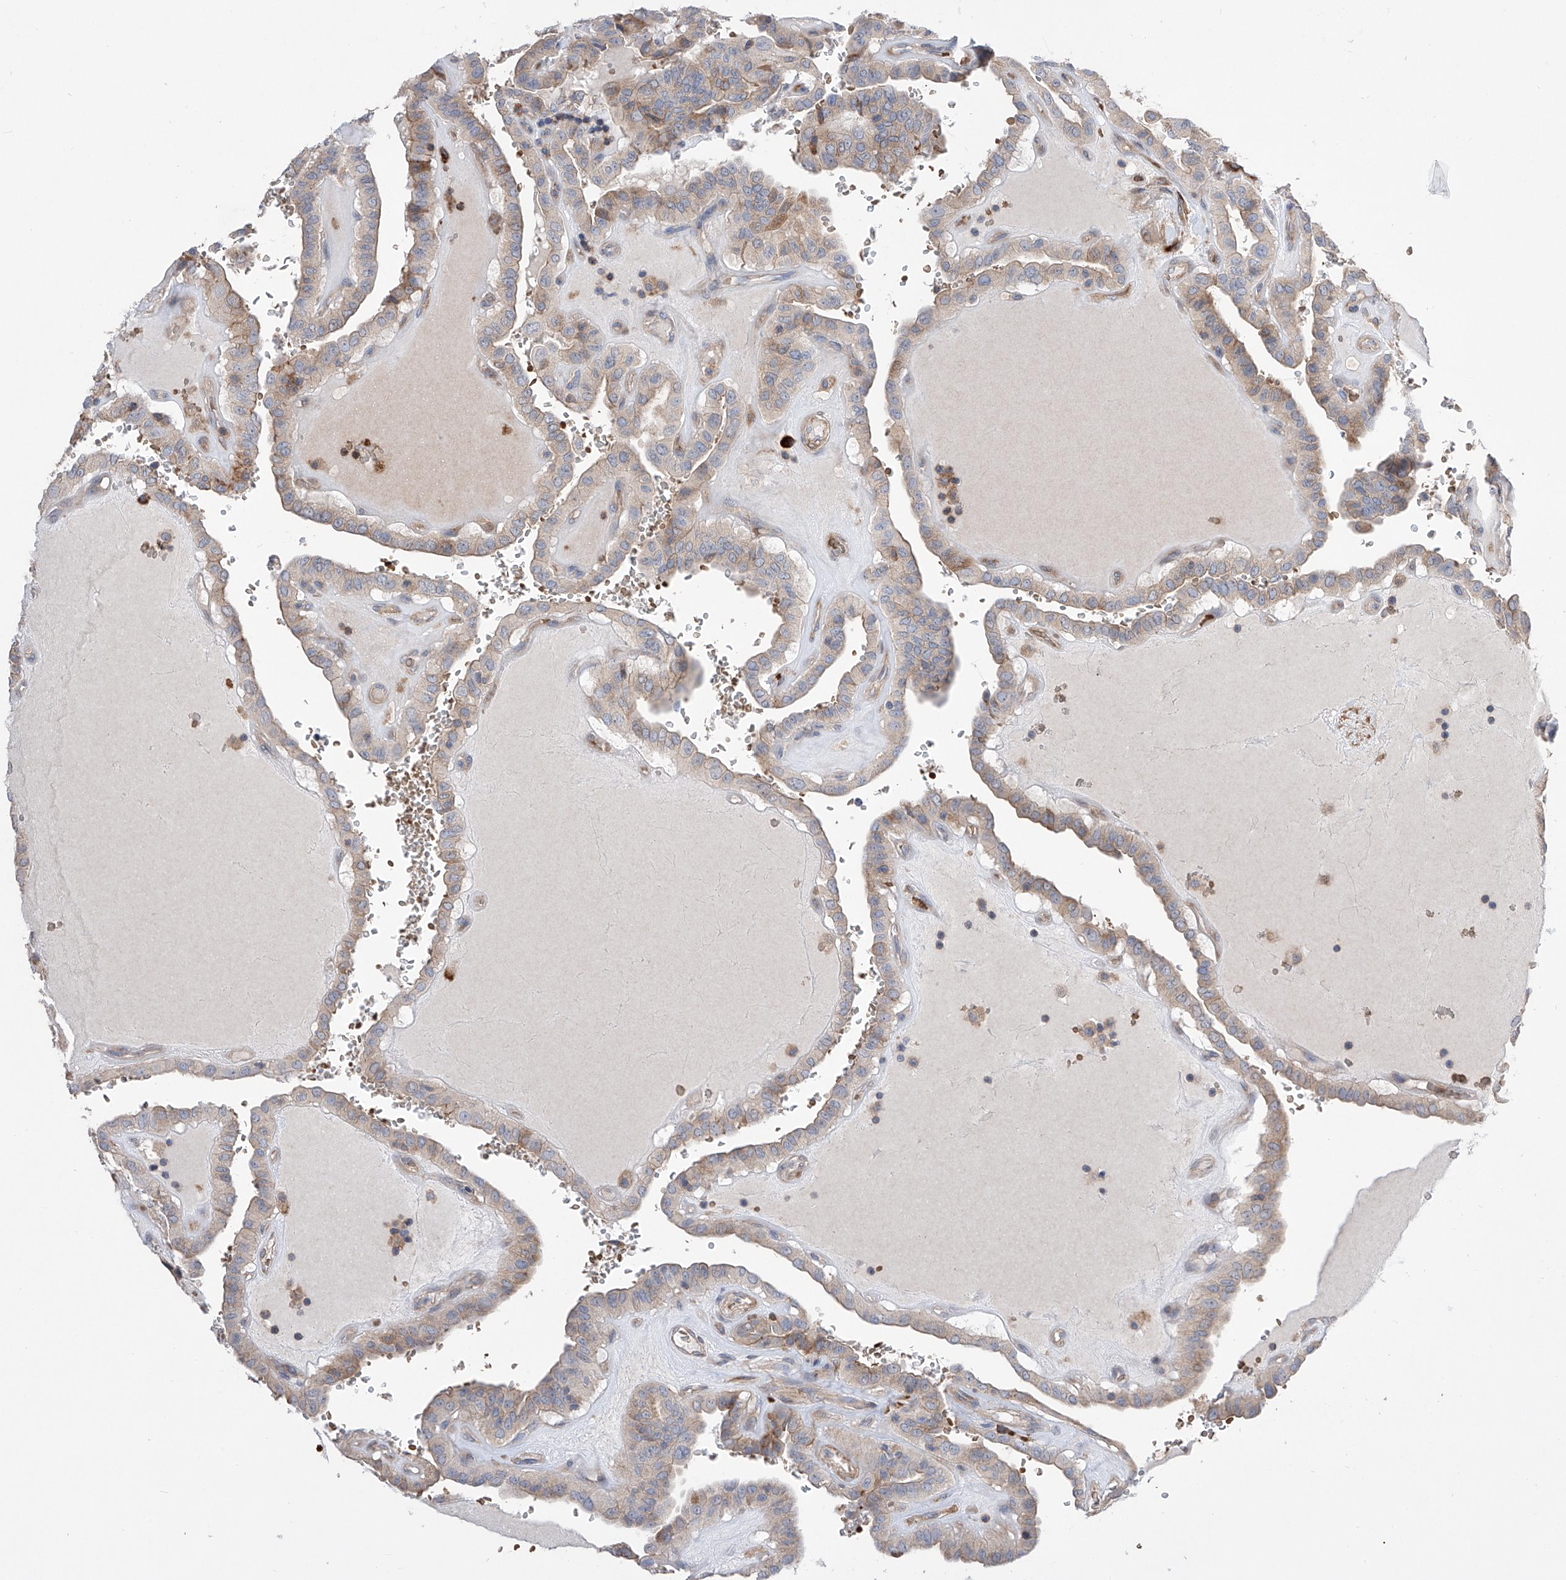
{"staining": {"intensity": "moderate", "quantity": "<25%", "location": "cytoplasmic/membranous"}, "tissue": "thyroid cancer", "cell_type": "Tumor cells", "image_type": "cancer", "snomed": [{"axis": "morphology", "description": "Papillary adenocarcinoma, NOS"}, {"axis": "topography", "description": "Thyroid gland"}], "caption": "Tumor cells demonstrate low levels of moderate cytoplasmic/membranous expression in approximately <25% of cells in thyroid cancer (papillary adenocarcinoma).", "gene": "NFATC4", "patient": {"sex": "male", "age": 77}}